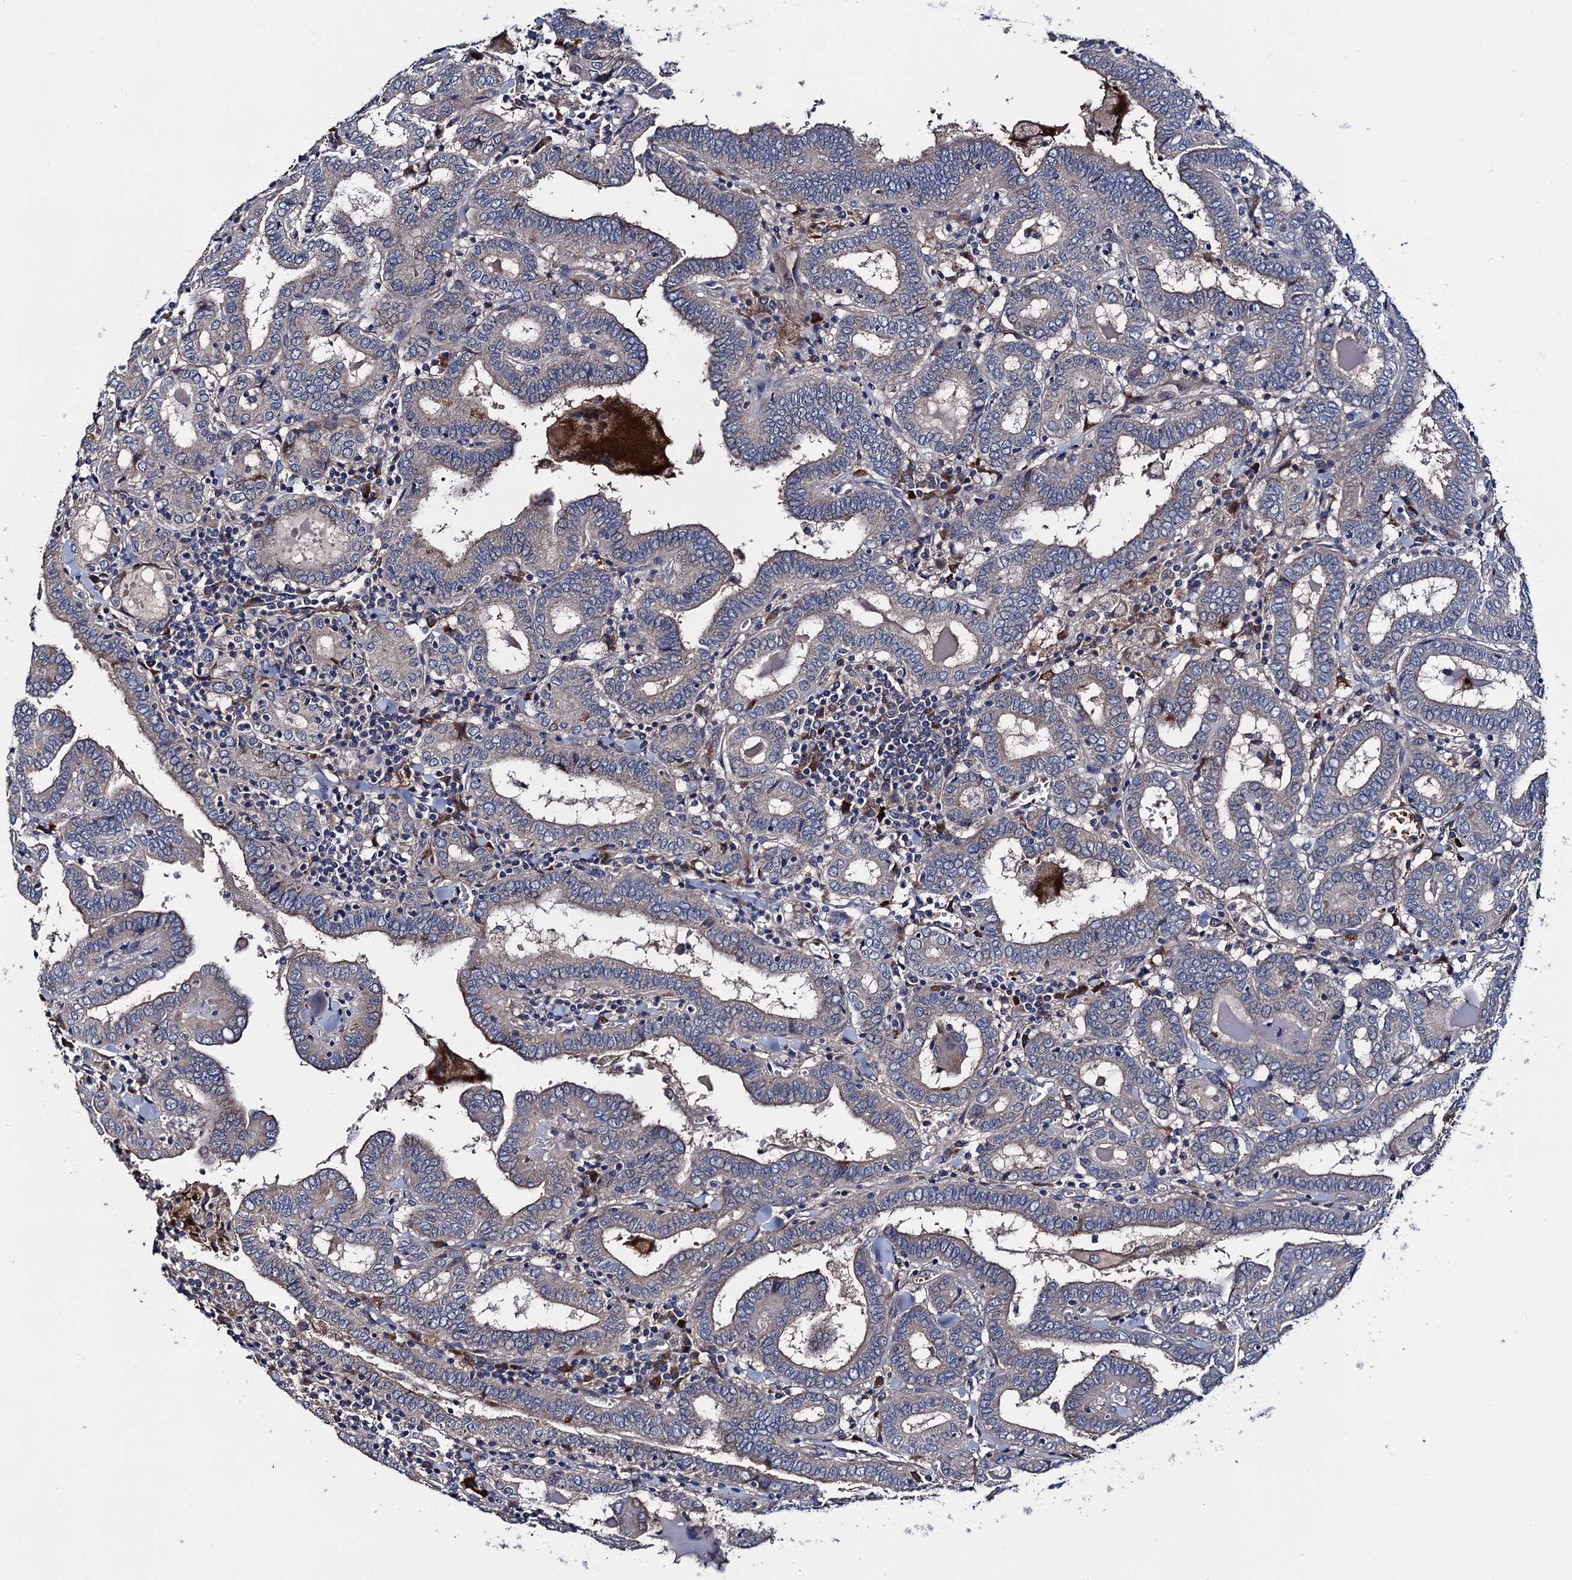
{"staining": {"intensity": "negative", "quantity": "none", "location": "none"}, "tissue": "thyroid cancer", "cell_type": "Tumor cells", "image_type": "cancer", "snomed": [{"axis": "morphology", "description": "Papillary adenocarcinoma, NOS"}, {"axis": "topography", "description": "Thyroid gland"}], "caption": "The image demonstrates no staining of tumor cells in thyroid cancer (papillary adenocarcinoma).", "gene": "TRMT112", "patient": {"sex": "female", "age": 72}}